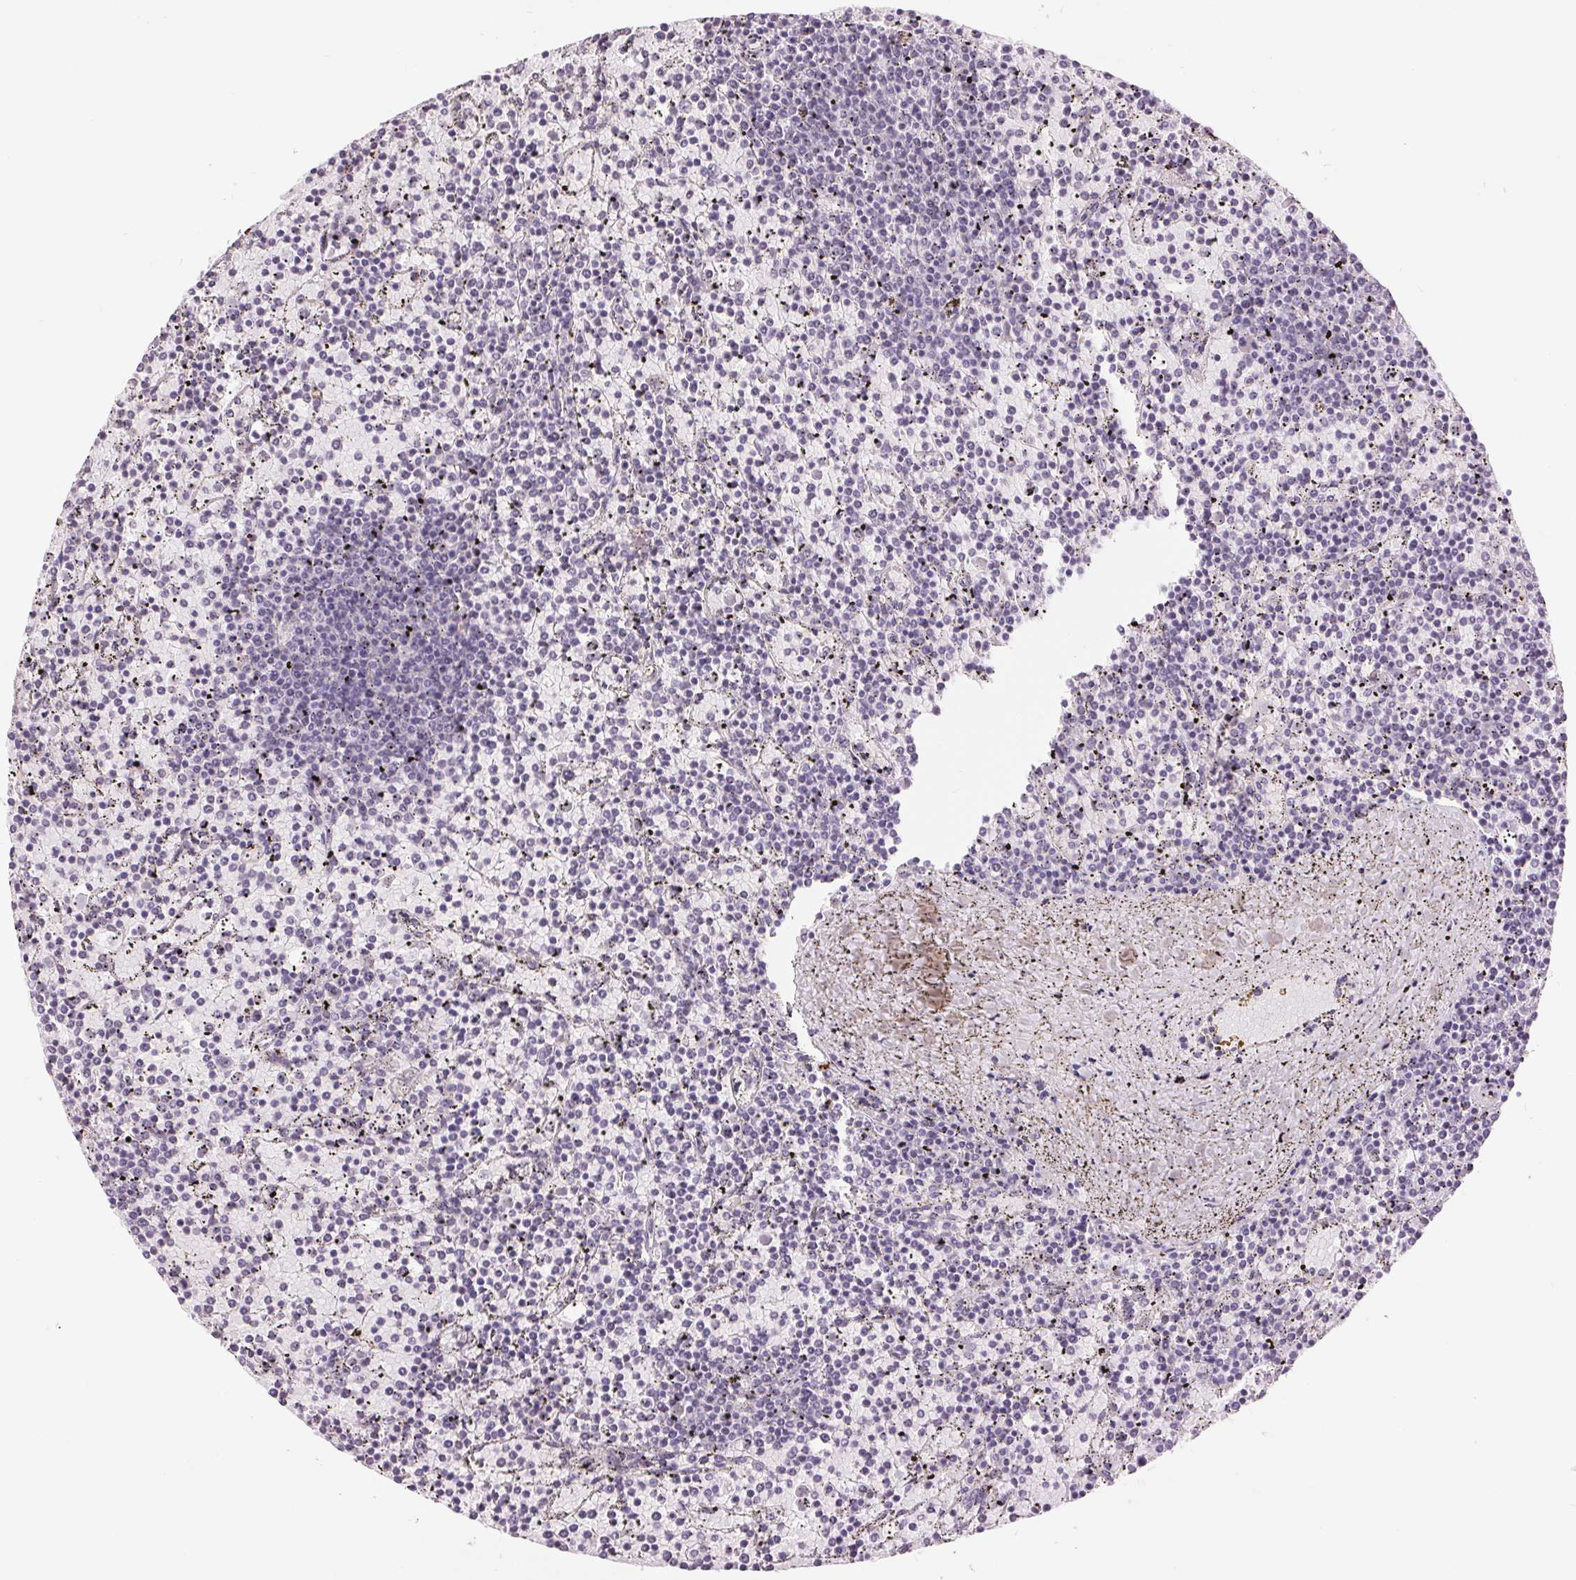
{"staining": {"intensity": "negative", "quantity": "none", "location": "none"}, "tissue": "lymphoma", "cell_type": "Tumor cells", "image_type": "cancer", "snomed": [{"axis": "morphology", "description": "Malignant lymphoma, non-Hodgkin's type, Low grade"}, {"axis": "topography", "description": "Spleen"}], "caption": "This micrograph is of low-grade malignant lymphoma, non-Hodgkin's type stained with immunohistochemistry (IHC) to label a protein in brown with the nuclei are counter-stained blue. There is no positivity in tumor cells.", "gene": "FXYD4", "patient": {"sex": "female", "age": 77}}